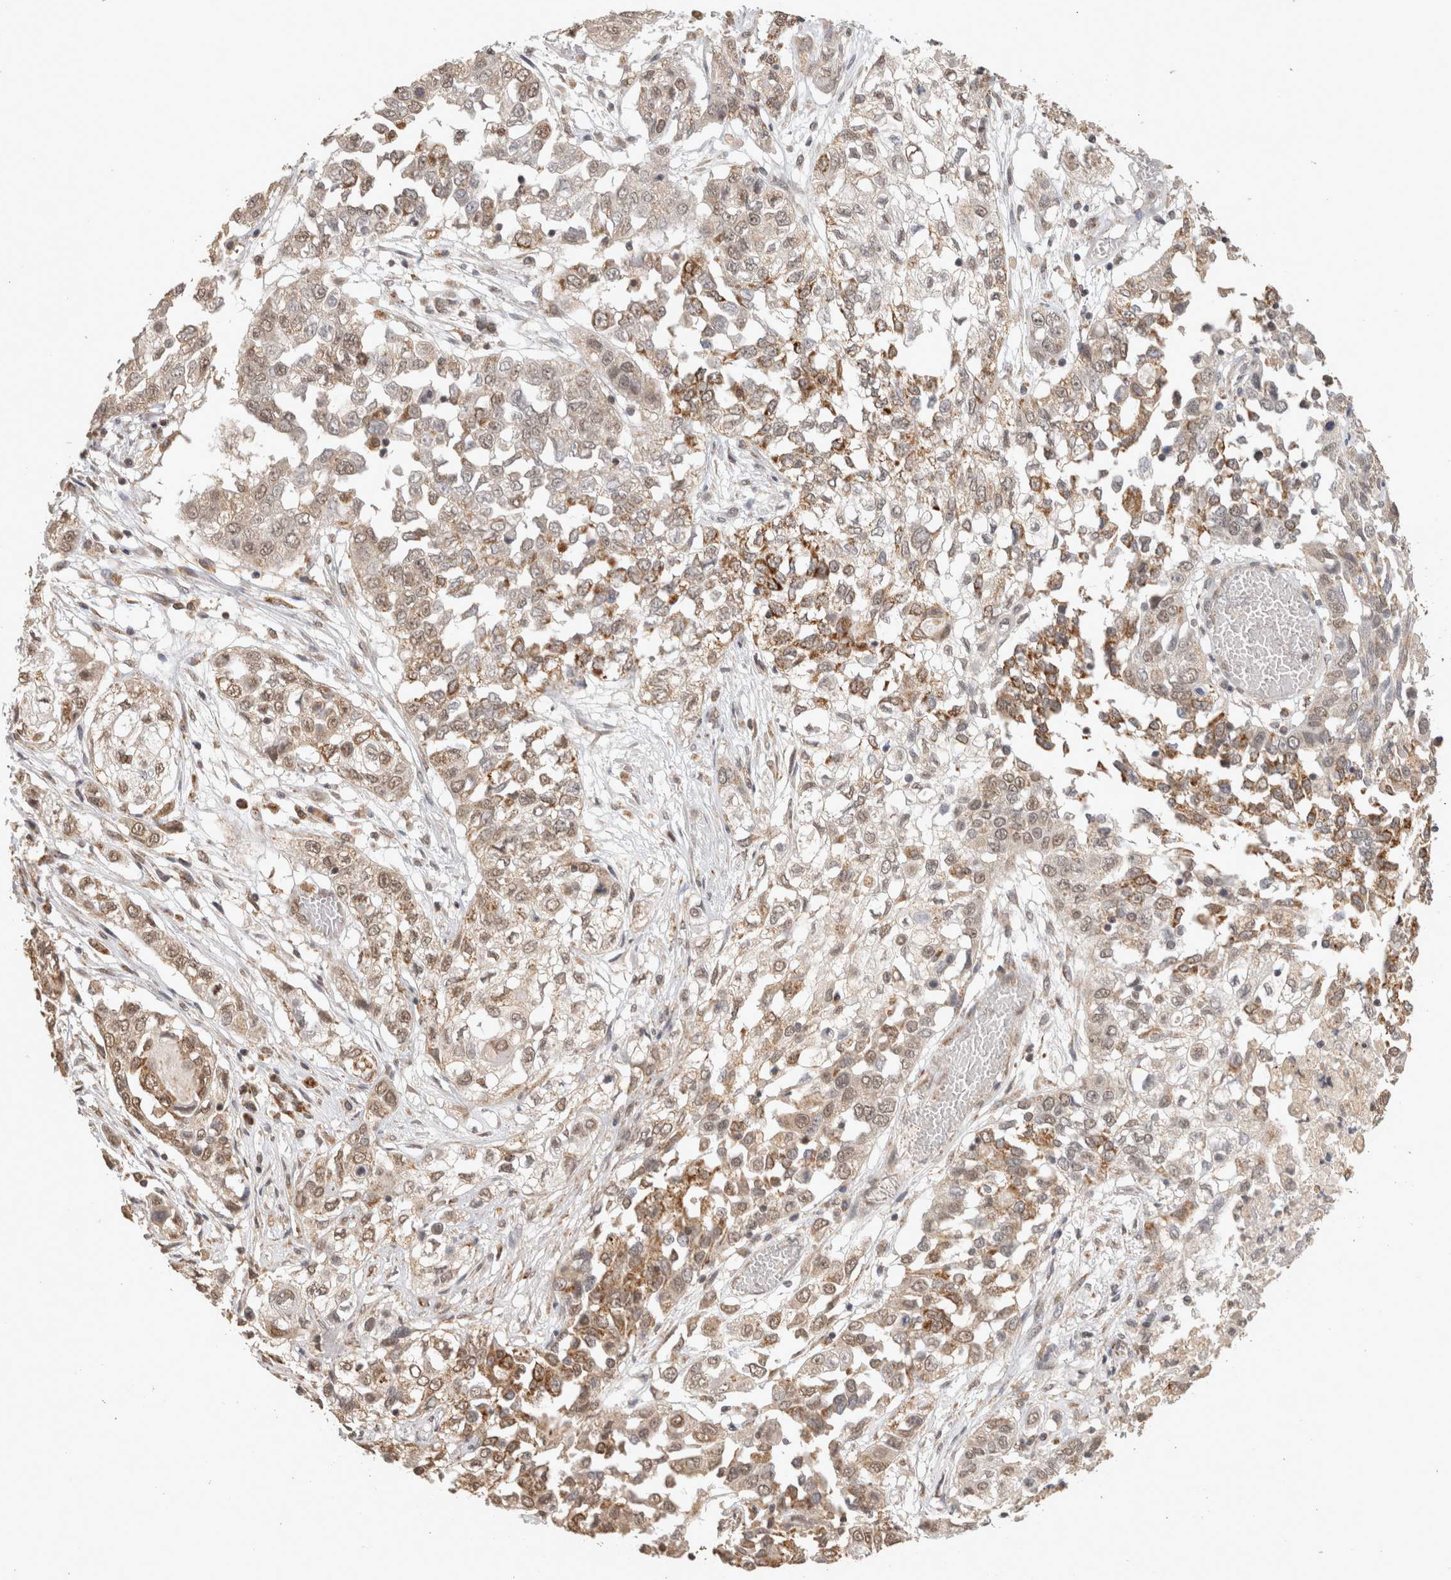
{"staining": {"intensity": "moderate", "quantity": "25%-75%", "location": "cytoplasmic/membranous,nuclear"}, "tissue": "lung cancer", "cell_type": "Tumor cells", "image_type": "cancer", "snomed": [{"axis": "morphology", "description": "Squamous cell carcinoma, NOS"}, {"axis": "topography", "description": "Lung"}], "caption": "Tumor cells reveal medium levels of moderate cytoplasmic/membranous and nuclear positivity in about 25%-75% of cells in squamous cell carcinoma (lung).", "gene": "BNIP3L", "patient": {"sex": "male", "age": 71}}